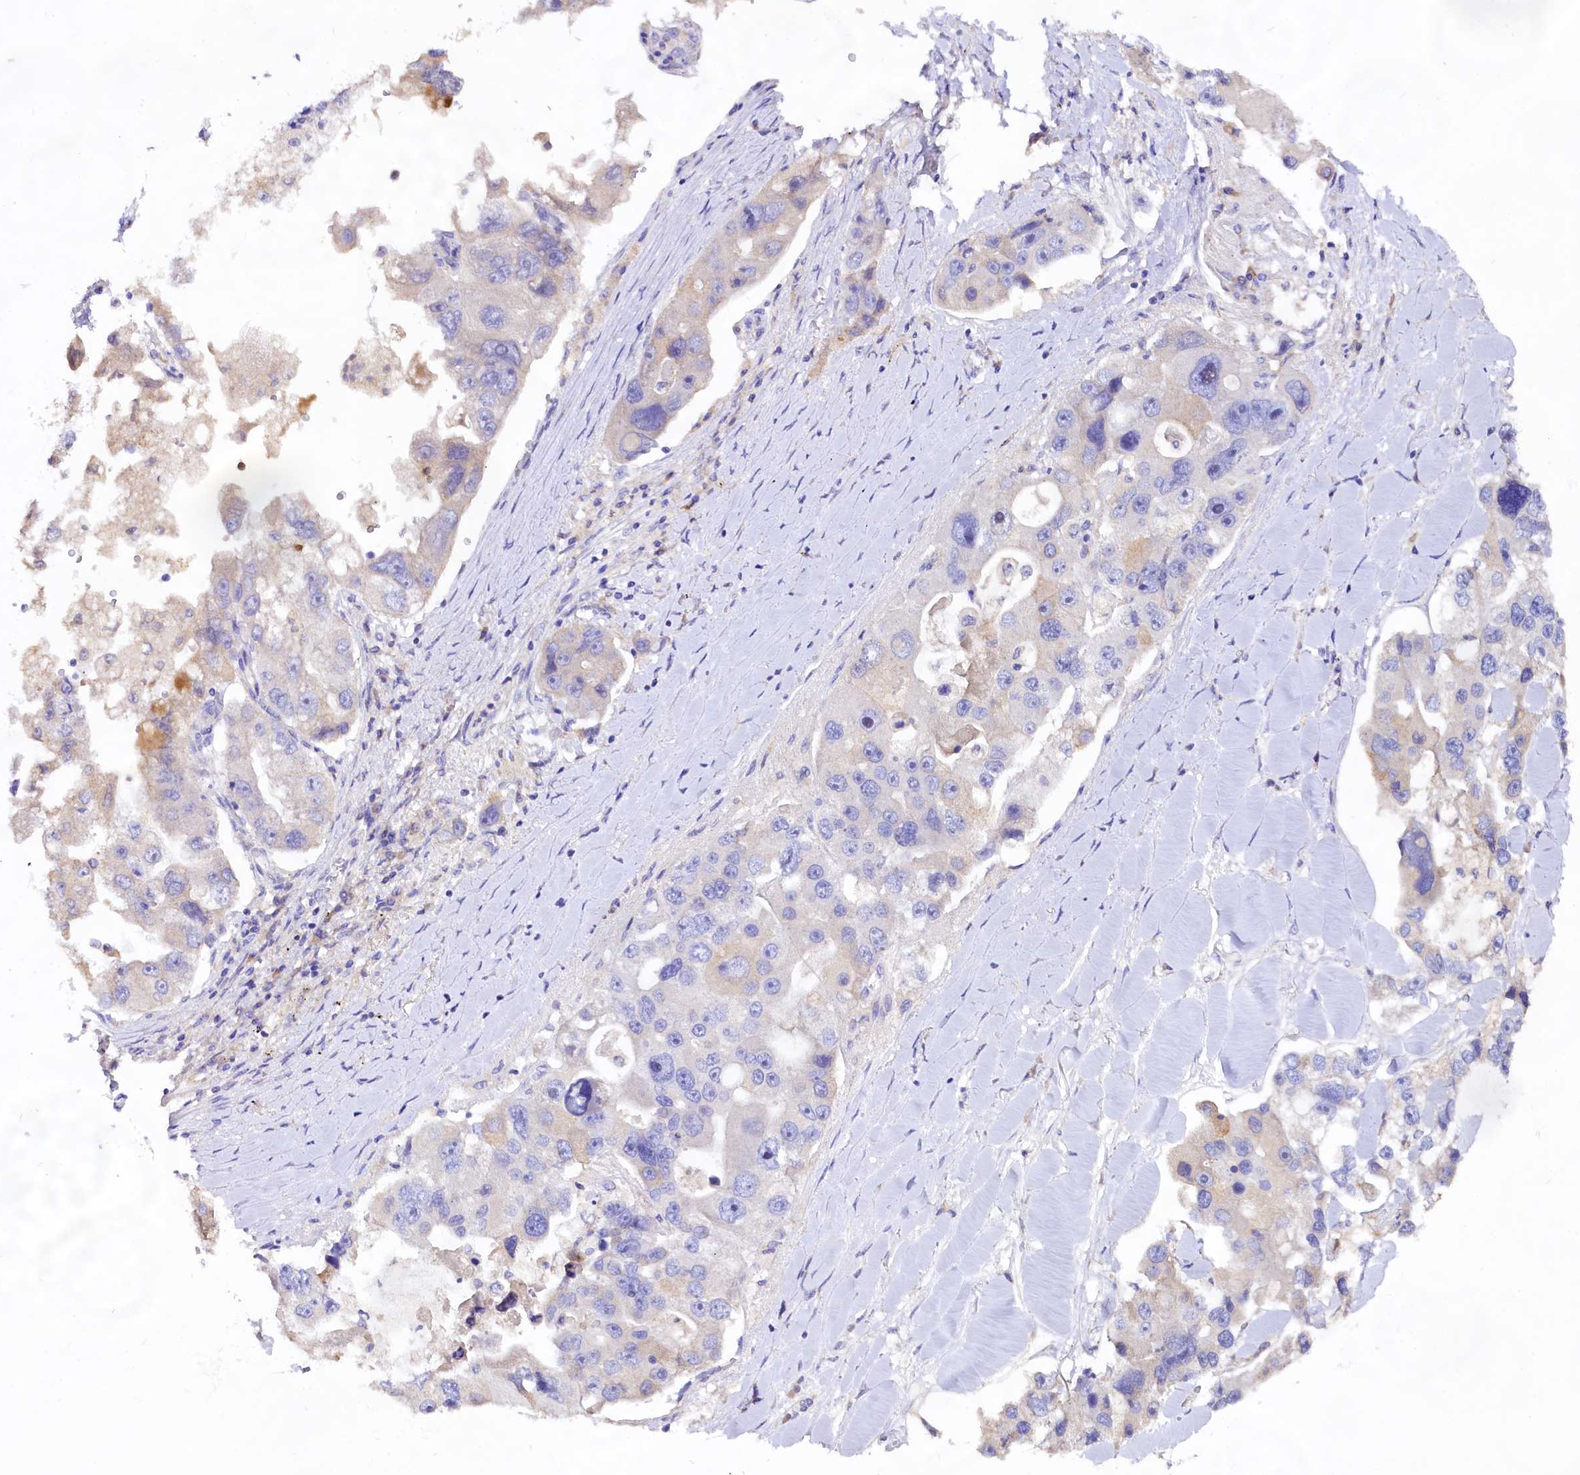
{"staining": {"intensity": "negative", "quantity": "none", "location": "none"}, "tissue": "lung cancer", "cell_type": "Tumor cells", "image_type": "cancer", "snomed": [{"axis": "morphology", "description": "Adenocarcinoma, NOS"}, {"axis": "topography", "description": "Lung"}], "caption": "Tumor cells are negative for brown protein staining in lung adenocarcinoma.", "gene": "DMXL2", "patient": {"sex": "female", "age": 54}}